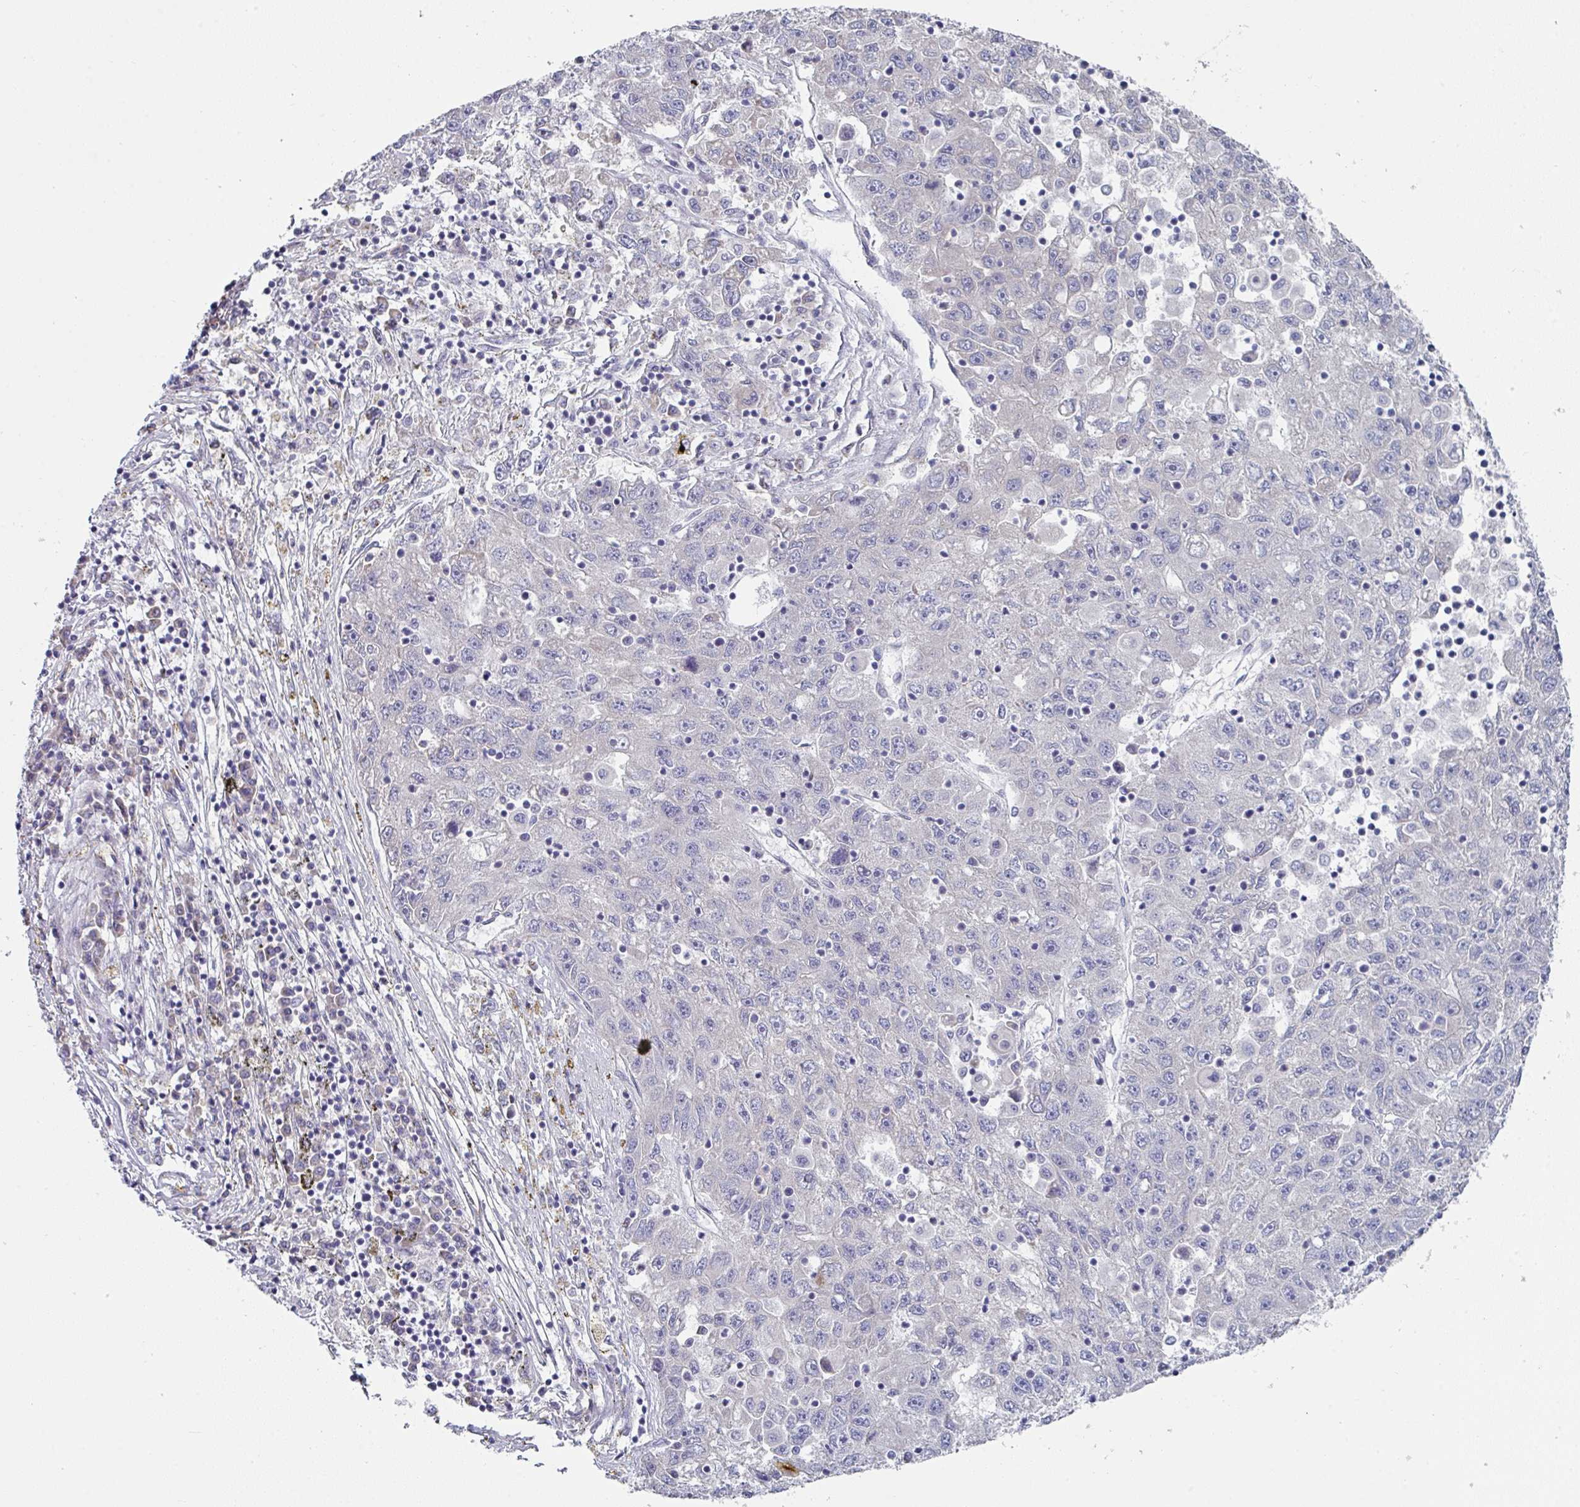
{"staining": {"intensity": "negative", "quantity": "none", "location": "none"}, "tissue": "liver cancer", "cell_type": "Tumor cells", "image_type": "cancer", "snomed": [{"axis": "morphology", "description": "Carcinoma, Hepatocellular, NOS"}, {"axis": "topography", "description": "Liver"}], "caption": "Immunohistochemical staining of liver cancer (hepatocellular carcinoma) shows no significant positivity in tumor cells.", "gene": "TMED5", "patient": {"sex": "male", "age": 49}}